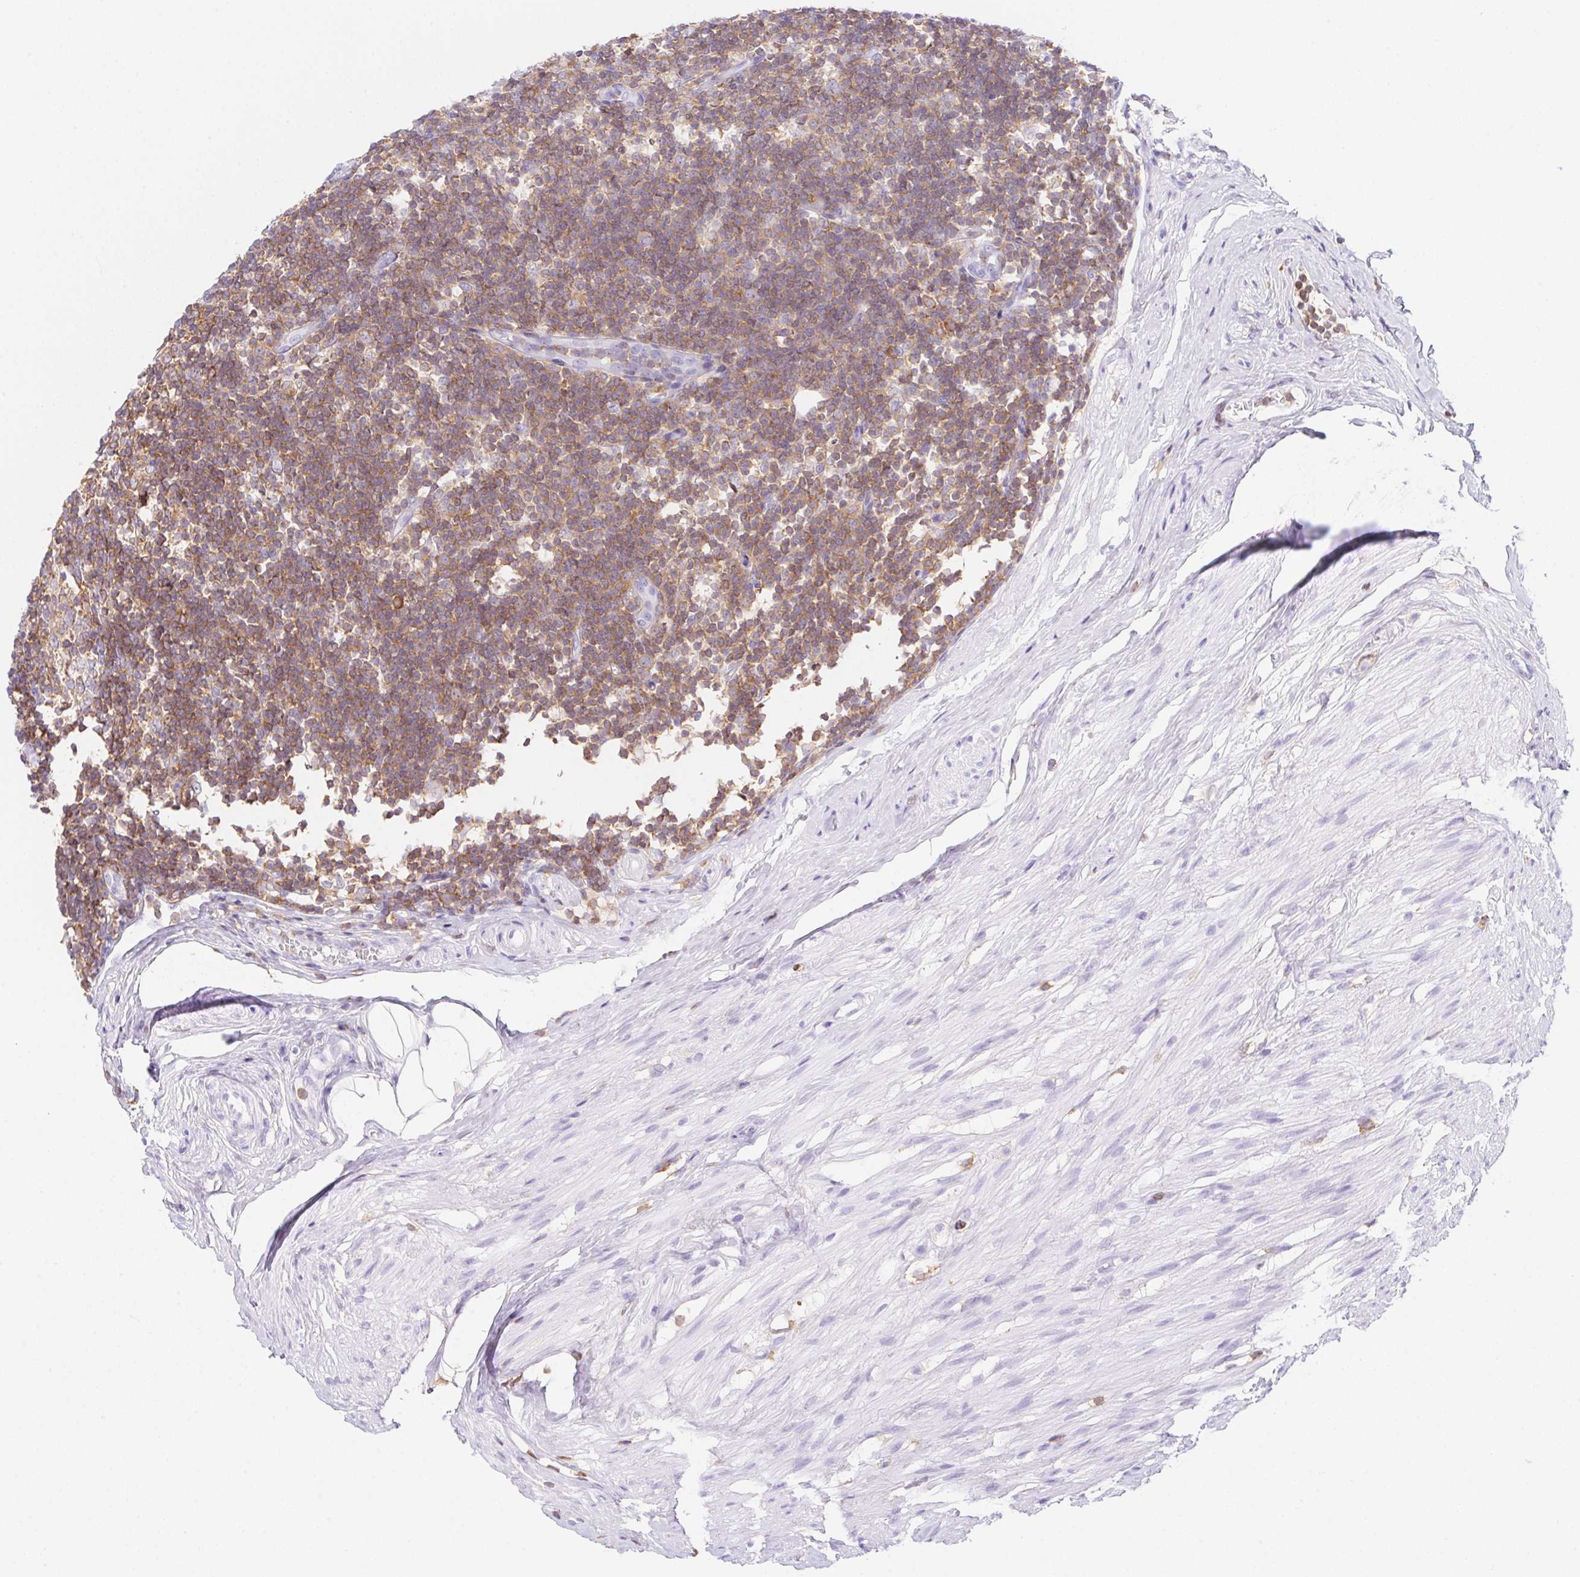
{"staining": {"intensity": "negative", "quantity": "none", "location": "none"}, "tissue": "appendix", "cell_type": "Glandular cells", "image_type": "normal", "snomed": [{"axis": "morphology", "description": "Normal tissue, NOS"}, {"axis": "topography", "description": "Appendix"}], "caption": "Immunohistochemistry (IHC) micrograph of benign appendix stained for a protein (brown), which shows no staining in glandular cells.", "gene": "APBB1IP", "patient": {"sex": "female", "age": 56}}